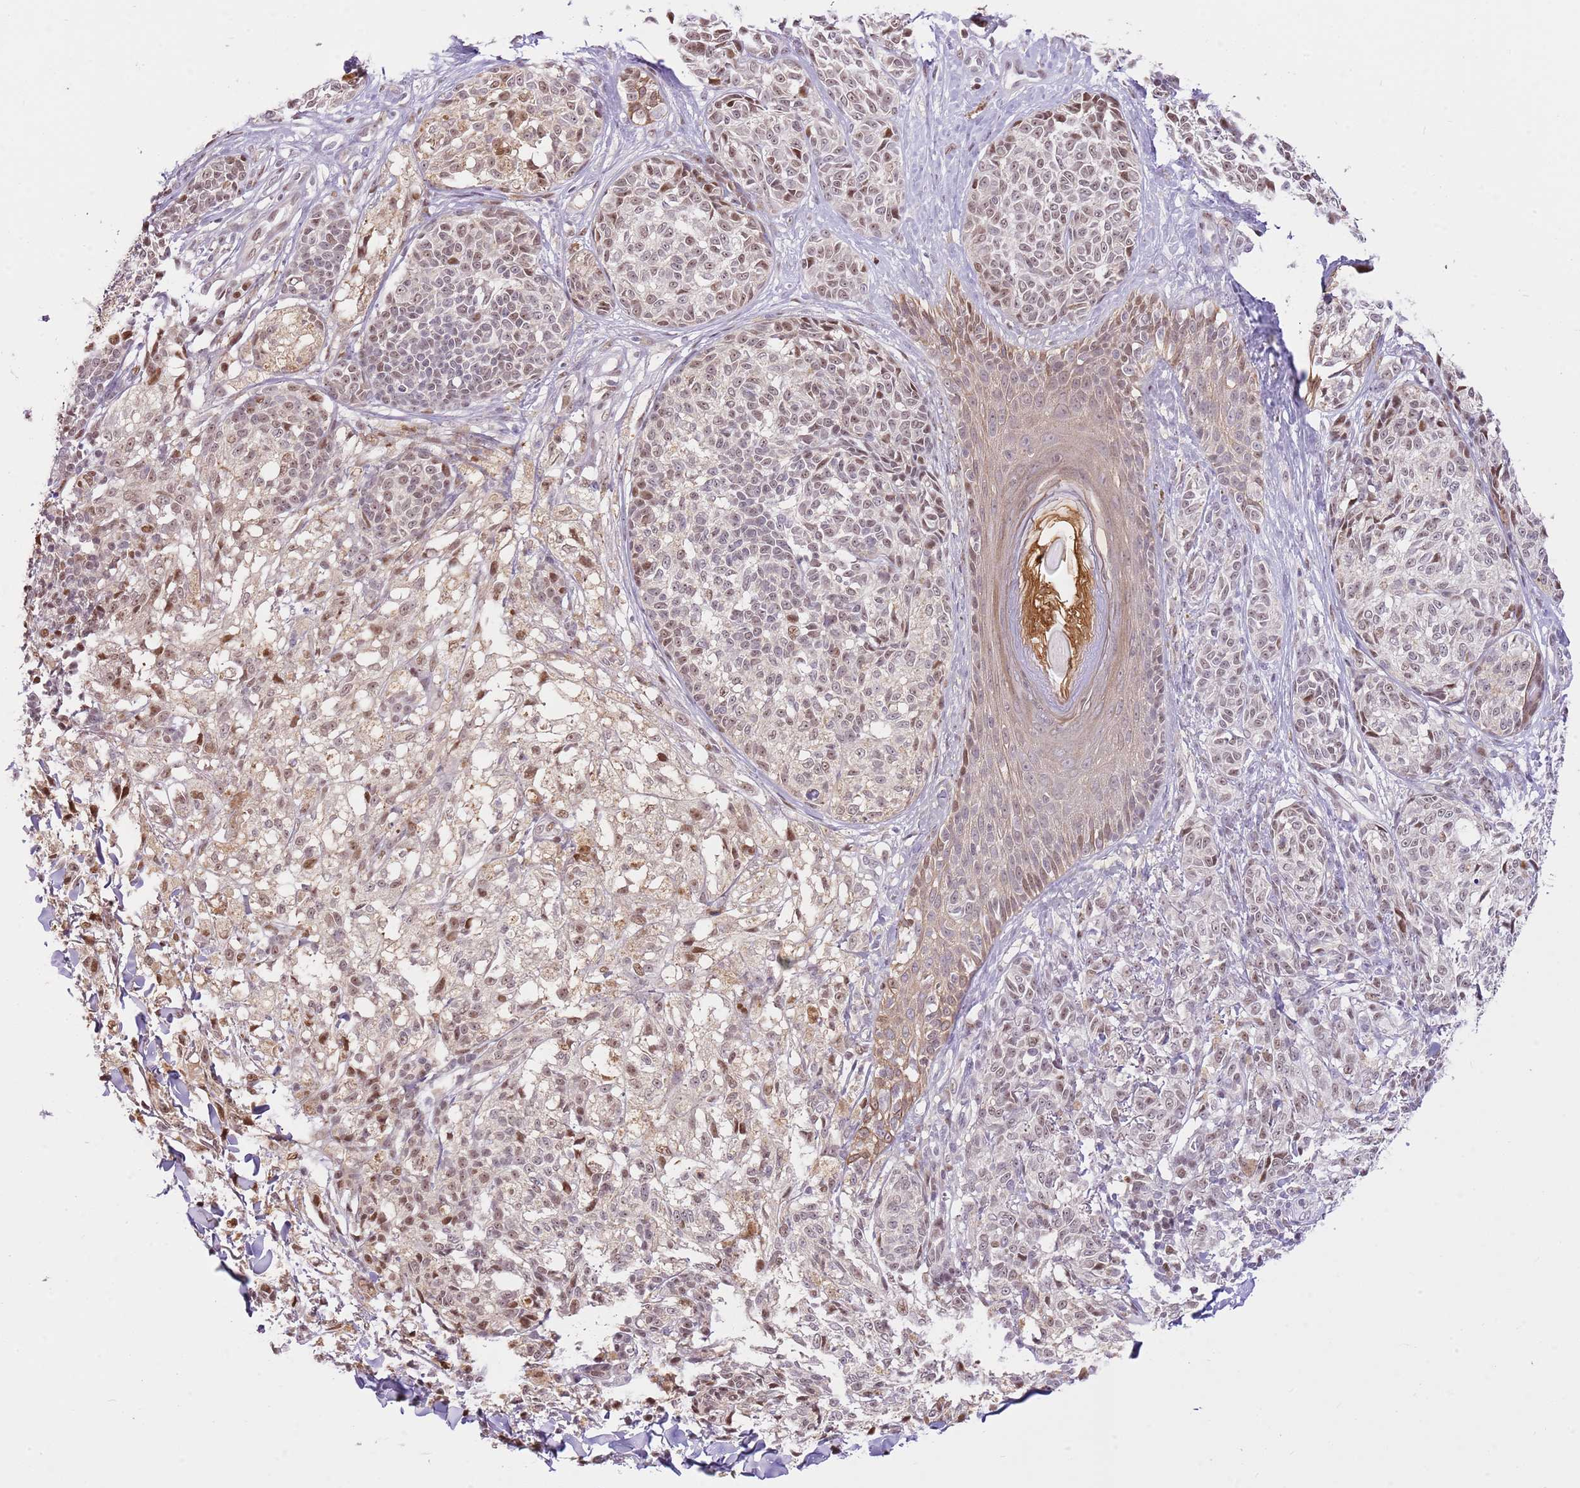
{"staining": {"intensity": "moderate", "quantity": "25%-75%", "location": "nuclear"}, "tissue": "melanoma", "cell_type": "Tumor cells", "image_type": "cancer", "snomed": [{"axis": "morphology", "description": "Malignant melanoma, NOS"}, {"axis": "topography", "description": "Skin of upper extremity"}], "caption": "Immunohistochemistry image of neoplastic tissue: human malignant melanoma stained using IHC displays medium levels of moderate protein expression localized specifically in the nuclear of tumor cells, appearing as a nuclear brown color.", "gene": "RFK", "patient": {"sex": "male", "age": 40}}